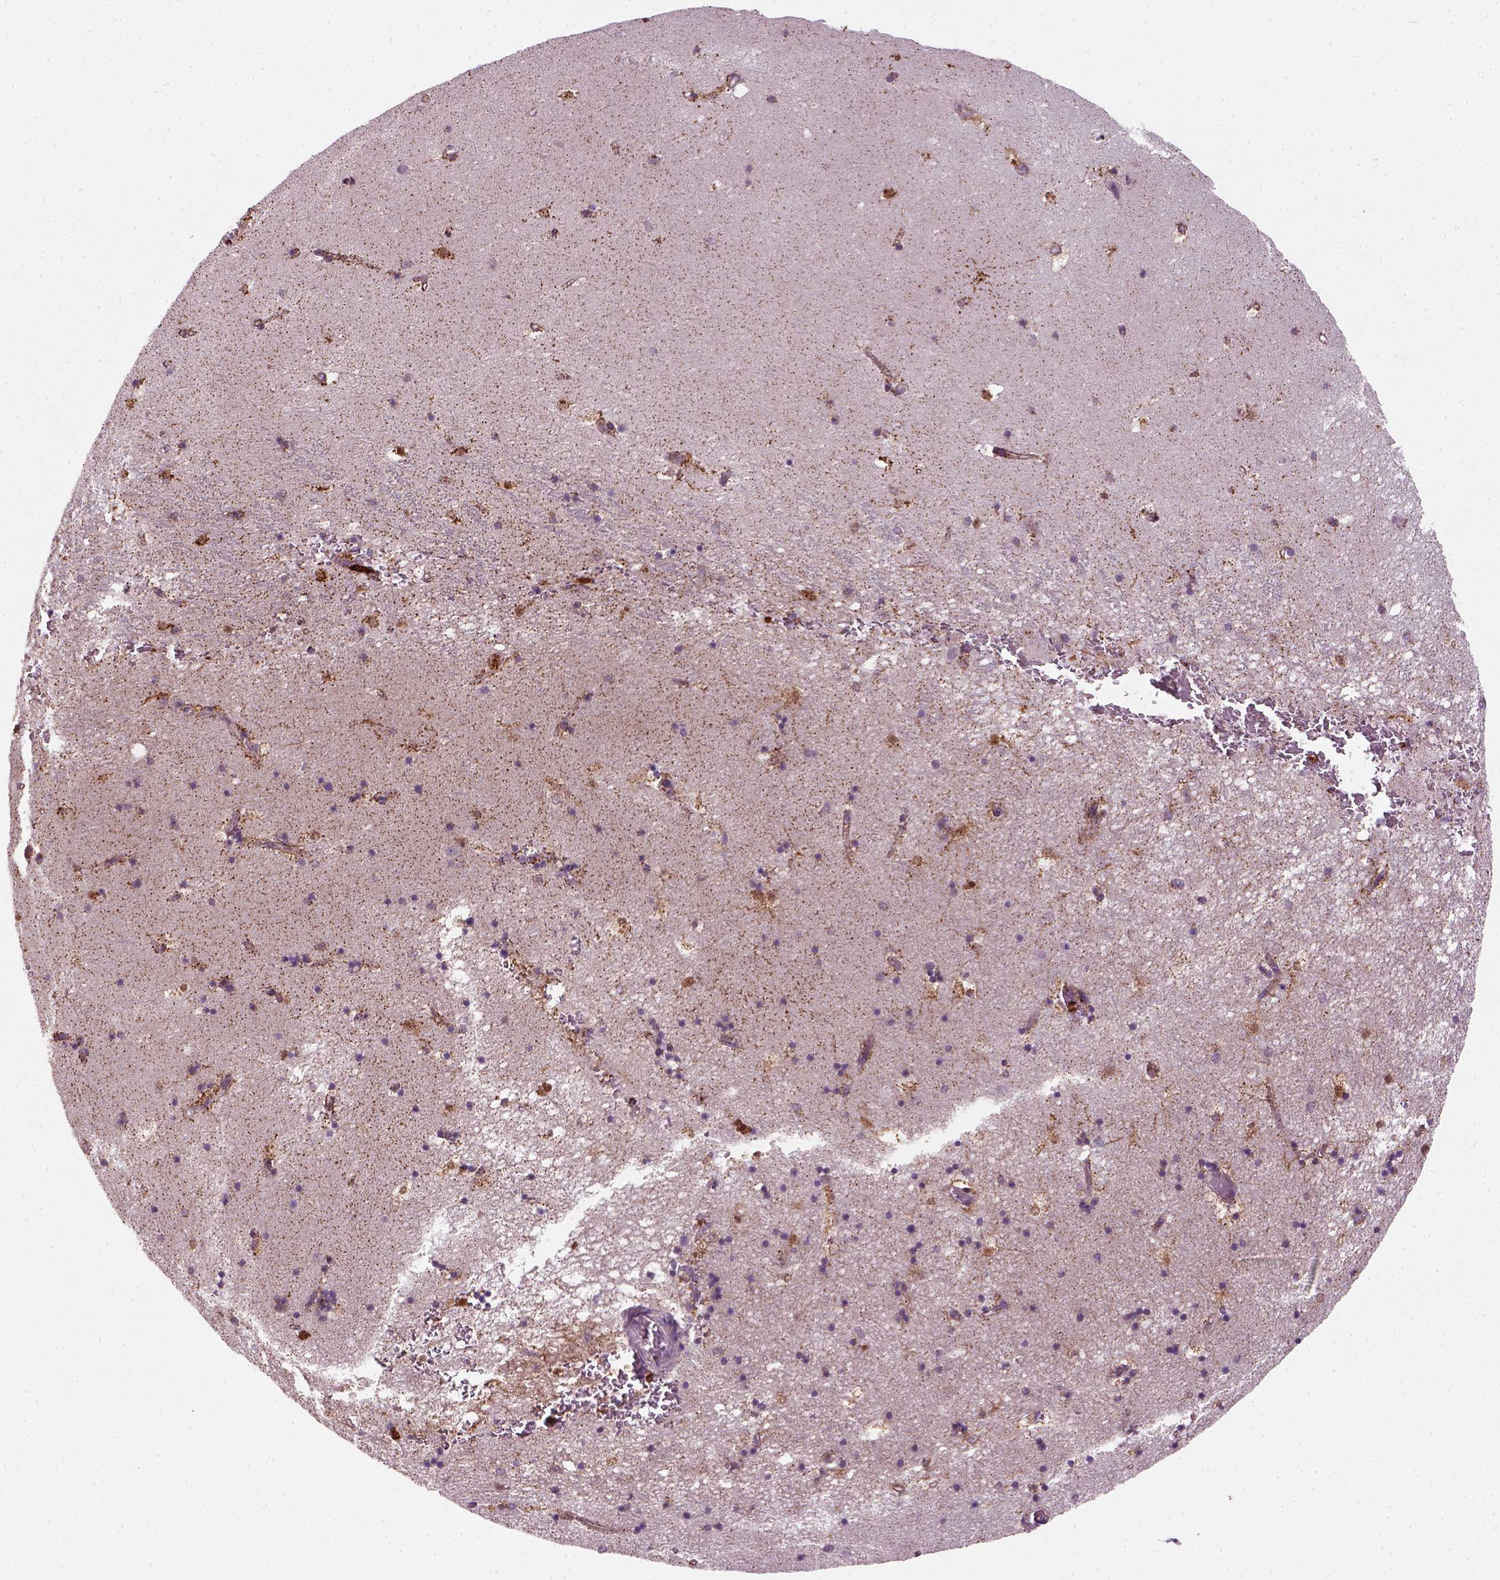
{"staining": {"intensity": "strong", "quantity": "<25%", "location": "cytoplasmic/membranous"}, "tissue": "hippocampus", "cell_type": "Glial cells", "image_type": "normal", "snomed": [{"axis": "morphology", "description": "Normal tissue, NOS"}, {"axis": "topography", "description": "Hippocampus"}], "caption": "A medium amount of strong cytoplasmic/membranous positivity is appreciated in approximately <25% of glial cells in benign hippocampus.", "gene": "NUDT16L1", "patient": {"sex": "male", "age": 58}}